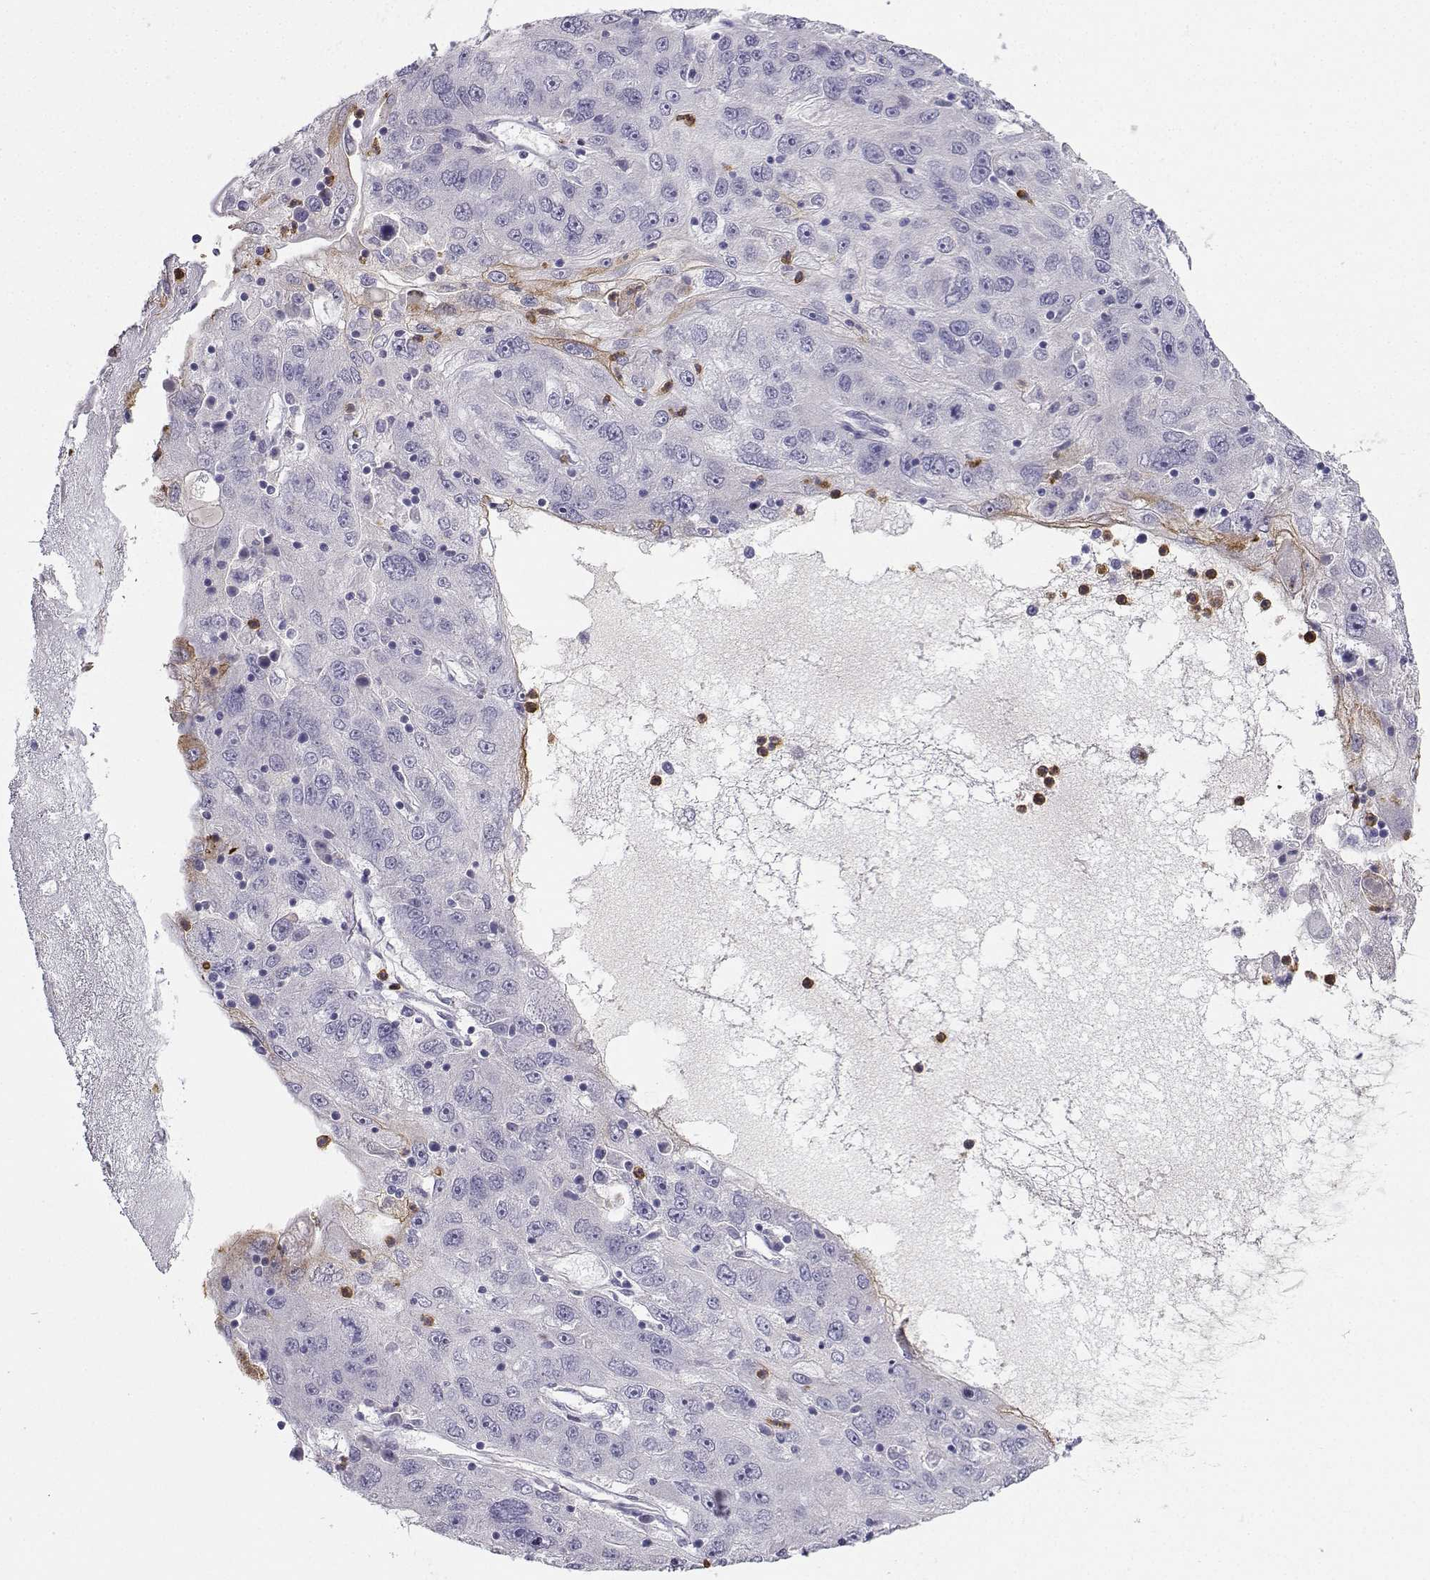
{"staining": {"intensity": "negative", "quantity": "none", "location": "none"}, "tissue": "stomach cancer", "cell_type": "Tumor cells", "image_type": "cancer", "snomed": [{"axis": "morphology", "description": "Adenocarcinoma, NOS"}, {"axis": "topography", "description": "Stomach"}], "caption": "The photomicrograph demonstrates no significant expression in tumor cells of adenocarcinoma (stomach).", "gene": "CALY", "patient": {"sex": "male", "age": 56}}